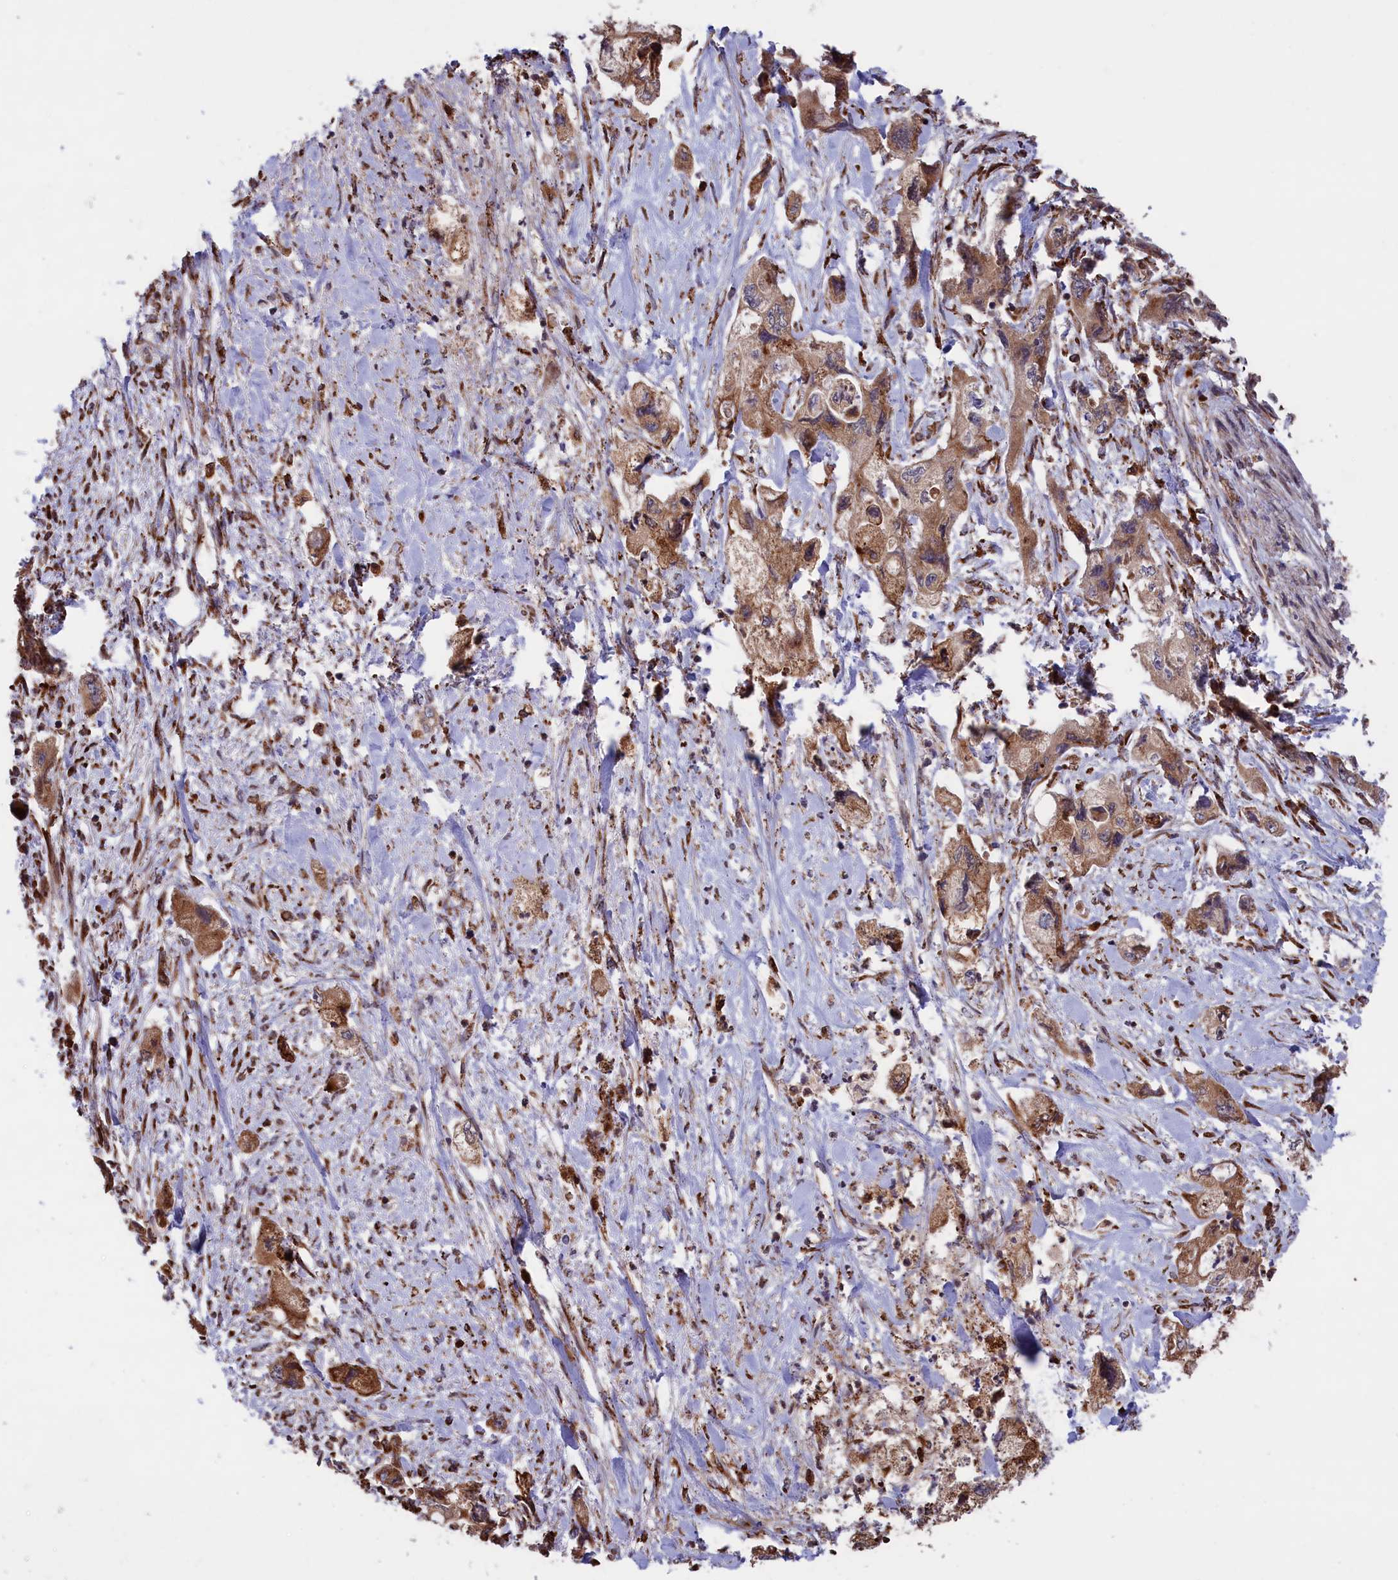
{"staining": {"intensity": "moderate", "quantity": ">75%", "location": "cytoplasmic/membranous"}, "tissue": "pancreatic cancer", "cell_type": "Tumor cells", "image_type": "cancer", "snomed": [{"axis": "morphology", "description": "Adenocarcinoma, NOS"}, {"axis": "topography", "description": "Pancreas"}], "caption": "Immunohistochemical staining of pancreatic adenocarcinoma reveals medium levels of moderate cytoplasmic/membranous protein staining in about >75% of tumor cells.", "gene": "PLA2G4C", "patient": {"sex": "female", "age": 73}}